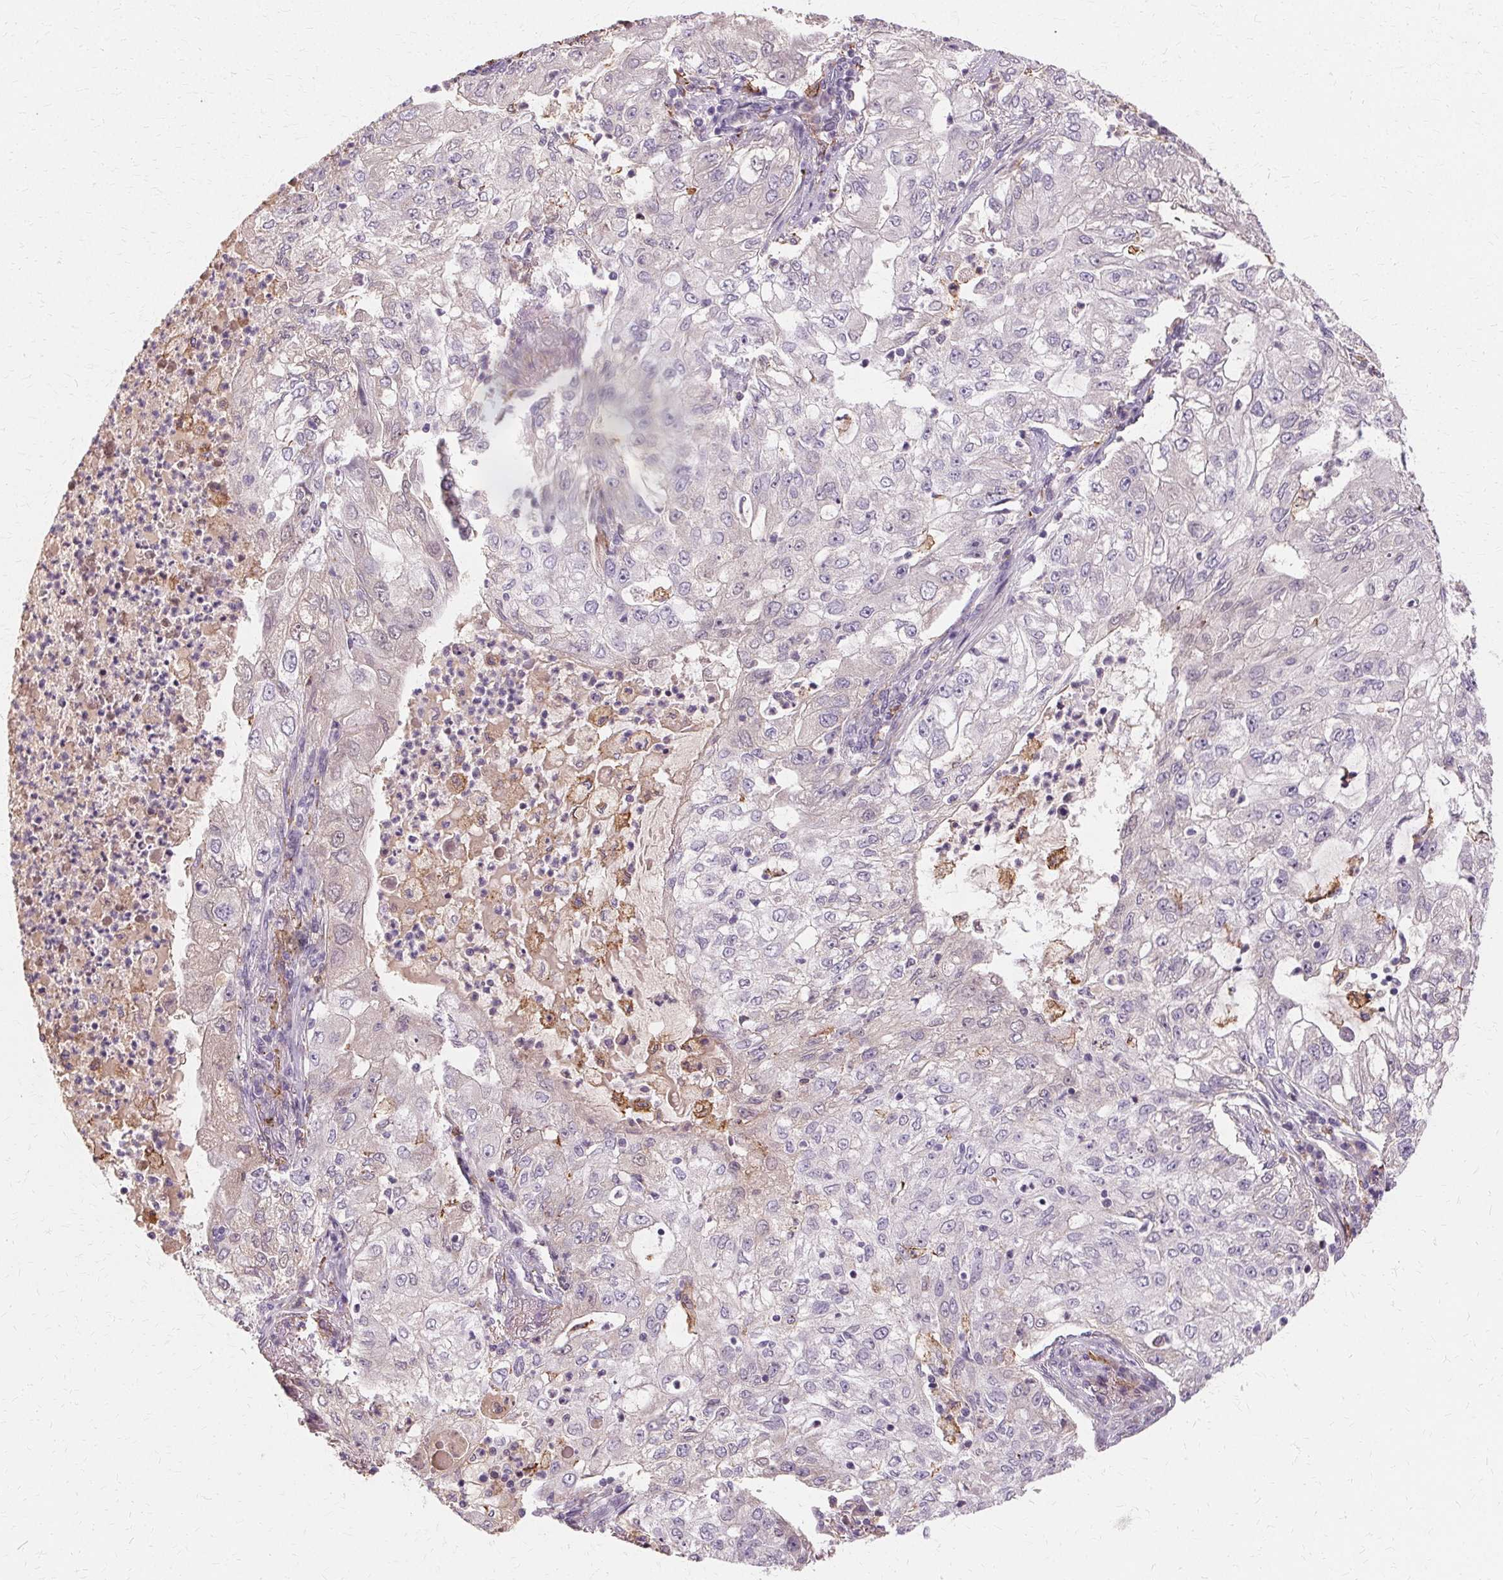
{"staining": {"intensity": "negative", "quantity": "none", "location": "none"}, "tissue": "lung cancer", "cell_type": "Tumor cells", "image_type": "cancer", "snomed": [{"axis": "morphology", "description": "Adenocarcinoma, NOS"}, {"axis": "topography", "description": "Lung"}], "caption": "Tumor cells are negative for protein expression in human lung cancer (adenocarcinoma). (Immunohistochemistry (ihc), brightfield microscopy, high magnification).", "gene": "IFNGR1", "patient": {"sex": "female", "age": 73}}